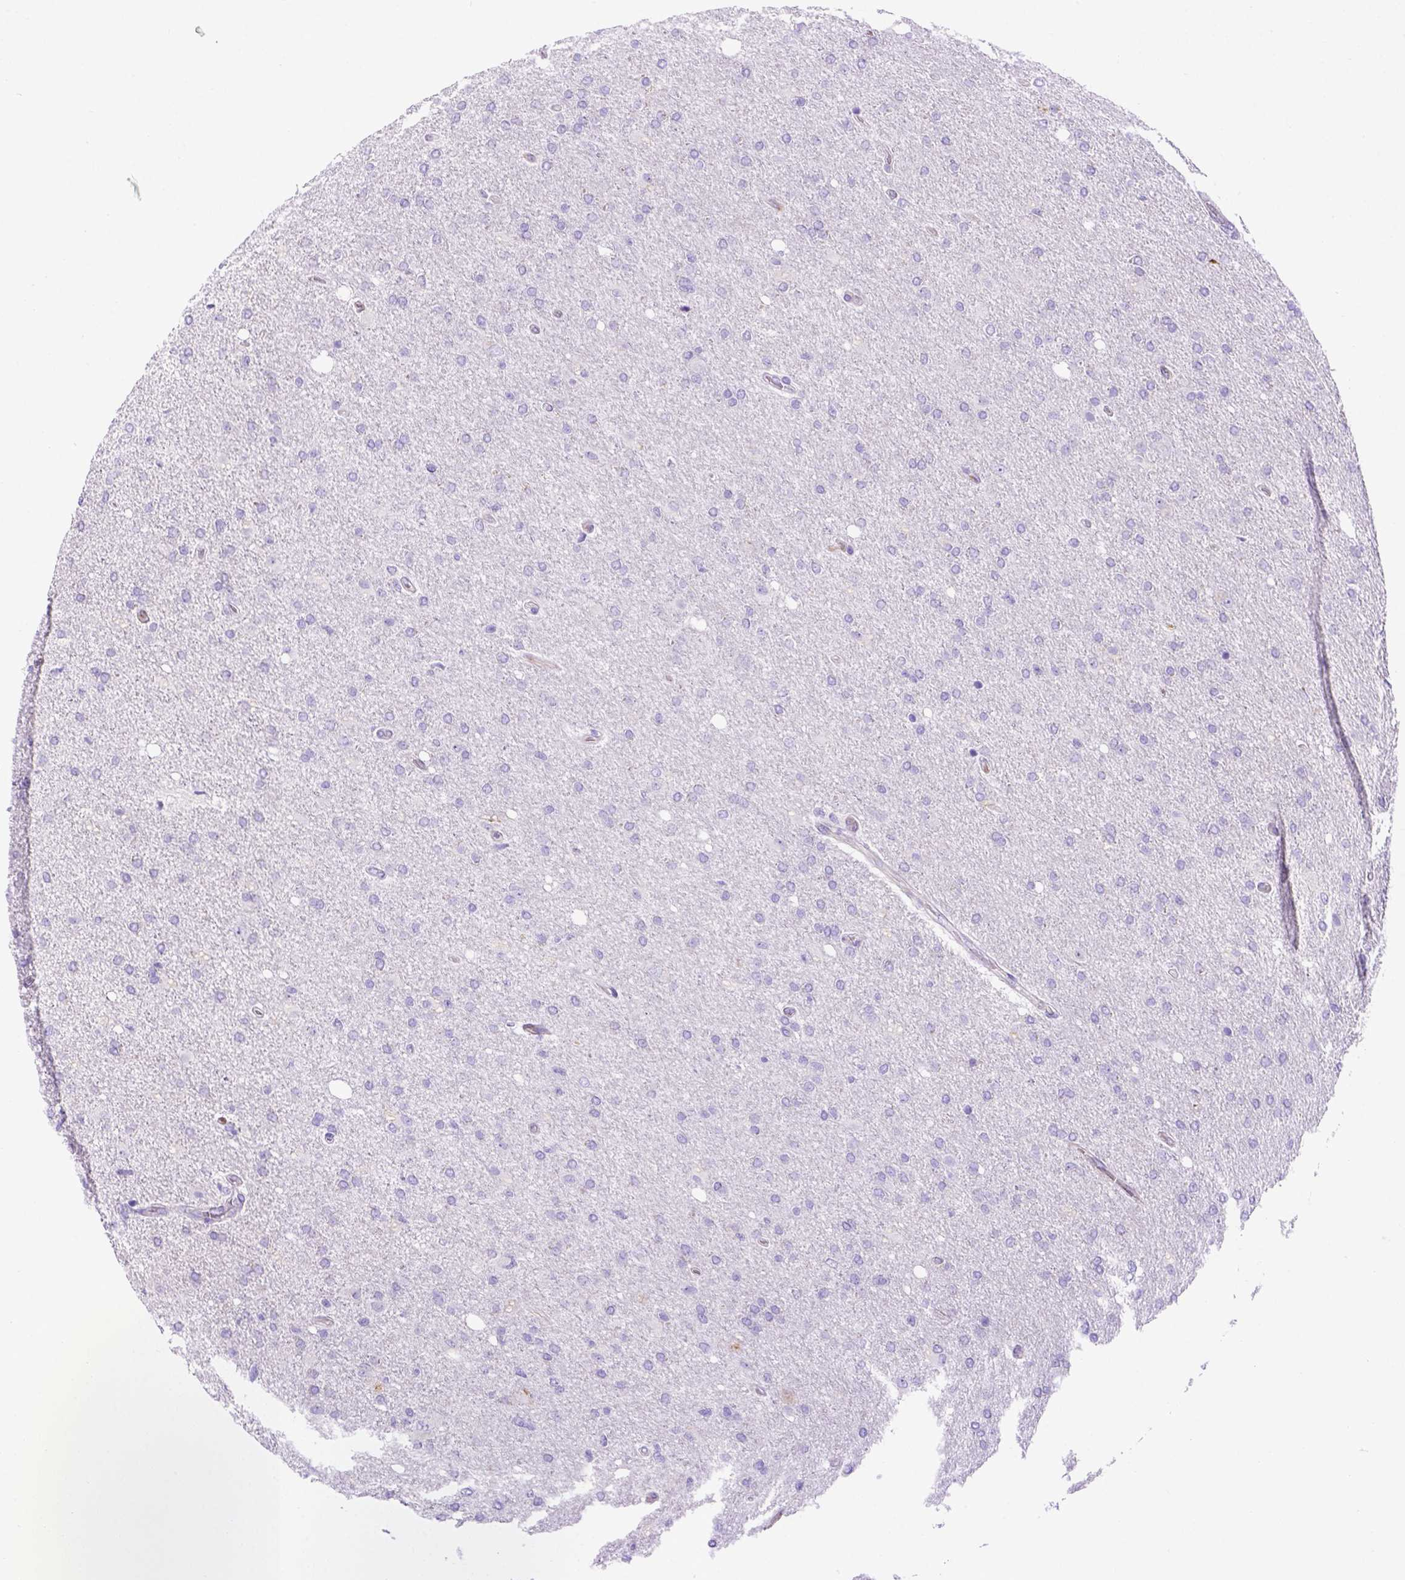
{"staining": {"intensity": "negative", "quantity": "none", "location": "none"}, "tissue": "glioma", "cell_type": "Tumor cells", "image_type": "cancer", "snomed": [{"axis": "morphology", "description": "Glioma, malignant, High grade"}, {"axis": "topography", "description": "Cerebral cortex"}], "caption": "High-grade glioma (malignant) stained for a protein using IHC shows no positivity tumor cells.", "gene": "PTGES", "patient": {"sex": "male", "age": 70}}